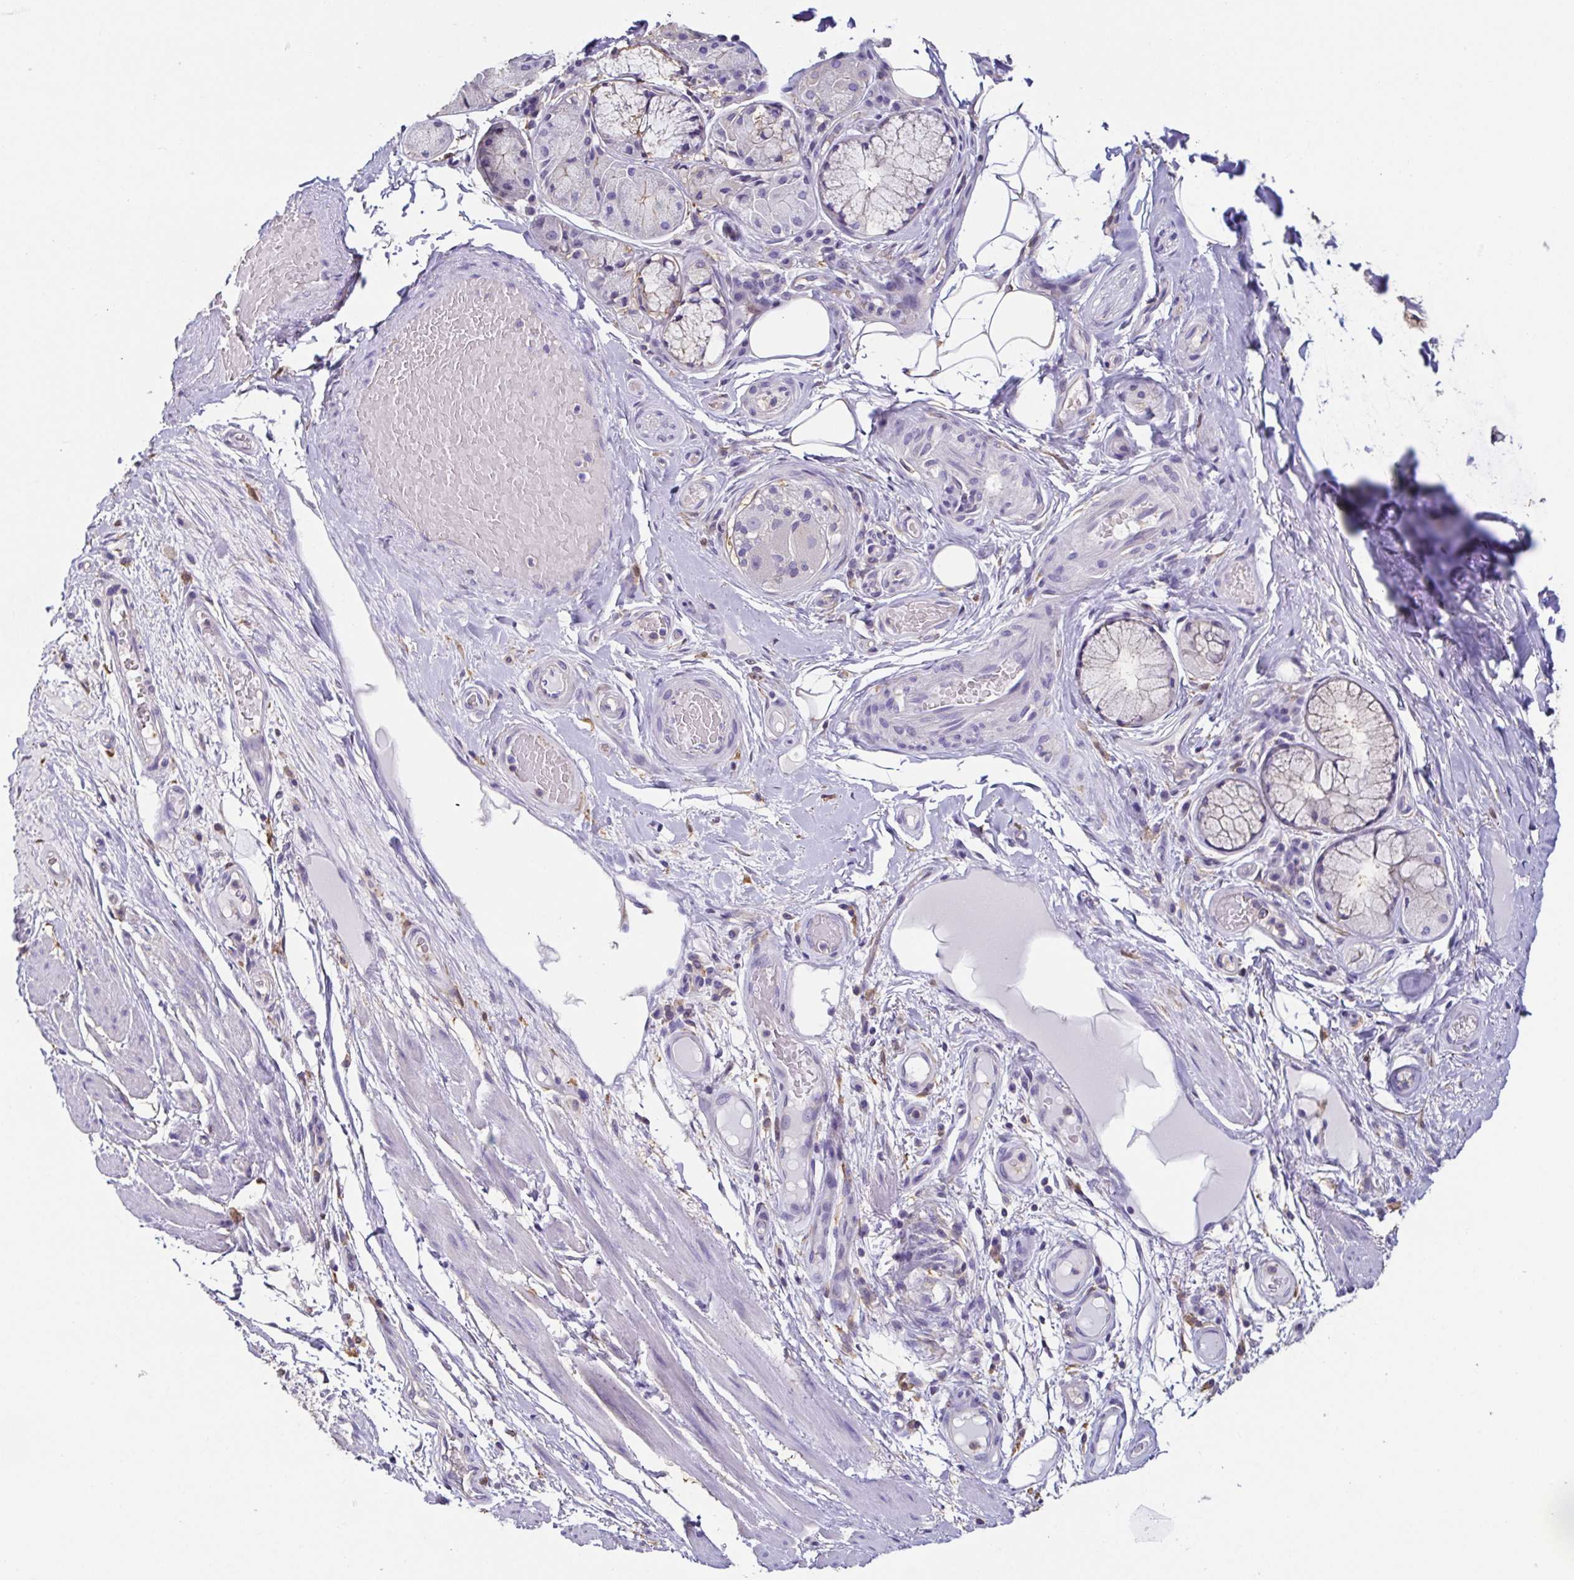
{"staining": {"intensity": "negative", "quantity": "none", "location": "none"}, "tissue": "adipose tissue", "cell_type": "Adipocytes", "image_type": "normal", "snomed": [{"axis": "morphology", "description": "Normal tissue, NOS"}, {"axis": "topography", "description": "Cartilage tissue"}, {"axis": "topography", "description": "Bronchus"}], "caption": "DAB (3,3'-diaminobenzidine) immunohistochemical staining of normal human adipose tissue exhibits no significant expression in adipocytes.", "gene": "ANXA10", "patient": {"sex": "male", "age": 64}}